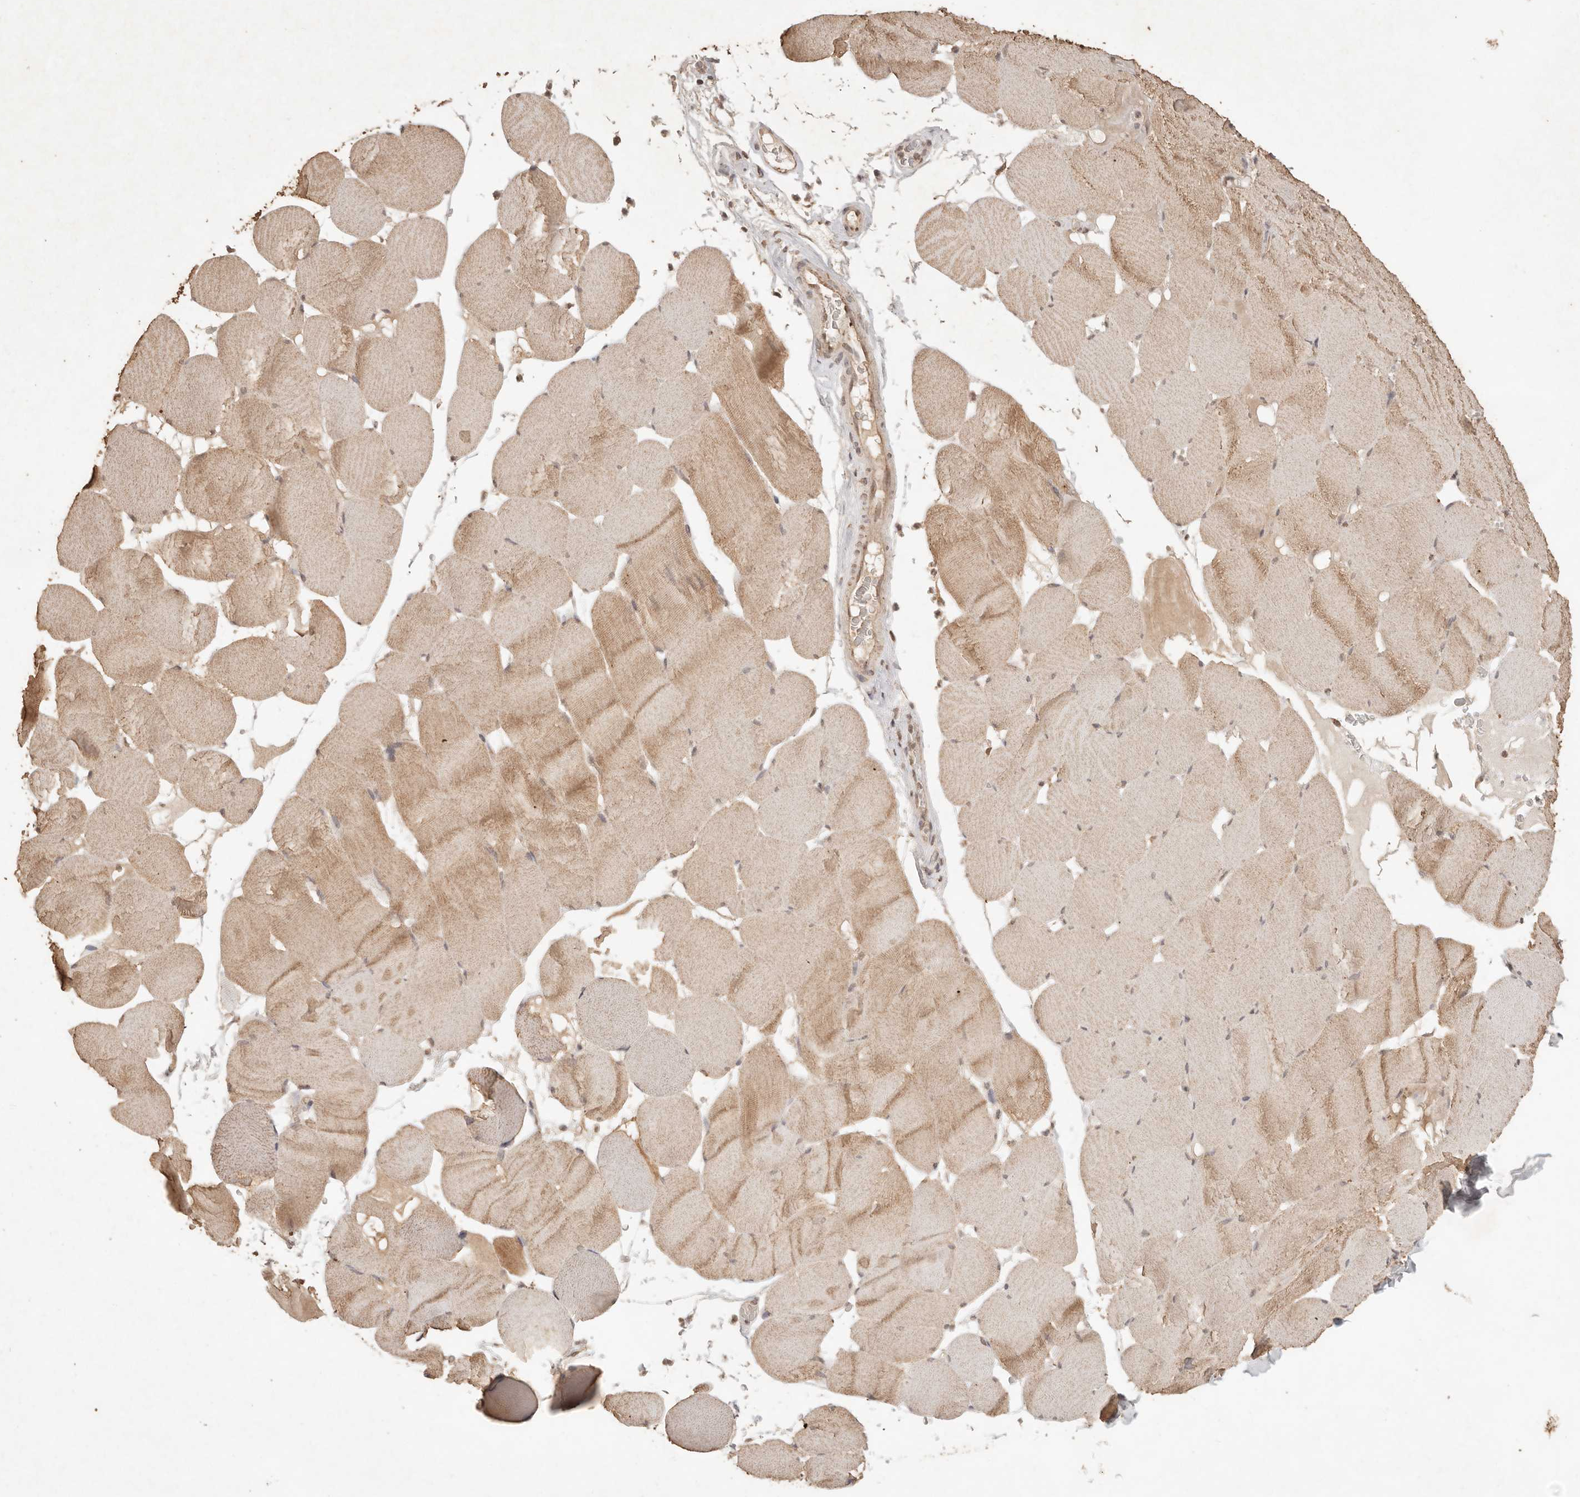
{"staining": {"intensity": "moderate", "quantity": ">75%", "location": "cytoplasmic/membranous"}, "tissue": "skeletal muscle", "cell_type": "Myocytes", "image_type": "normal", "snomed": [{"axis": "morphology", "description": "Normal tissue, NOS"}, {"axis": "topography", "description": "Skeletal muscle"}], "caption": "Myocytes show moderate cytoplasmic/membranous expression in about >75% of cells in unremarkable skeletal muscle.", "gene": "LMO4", "patient": {"sex": "male", "age": 62}}